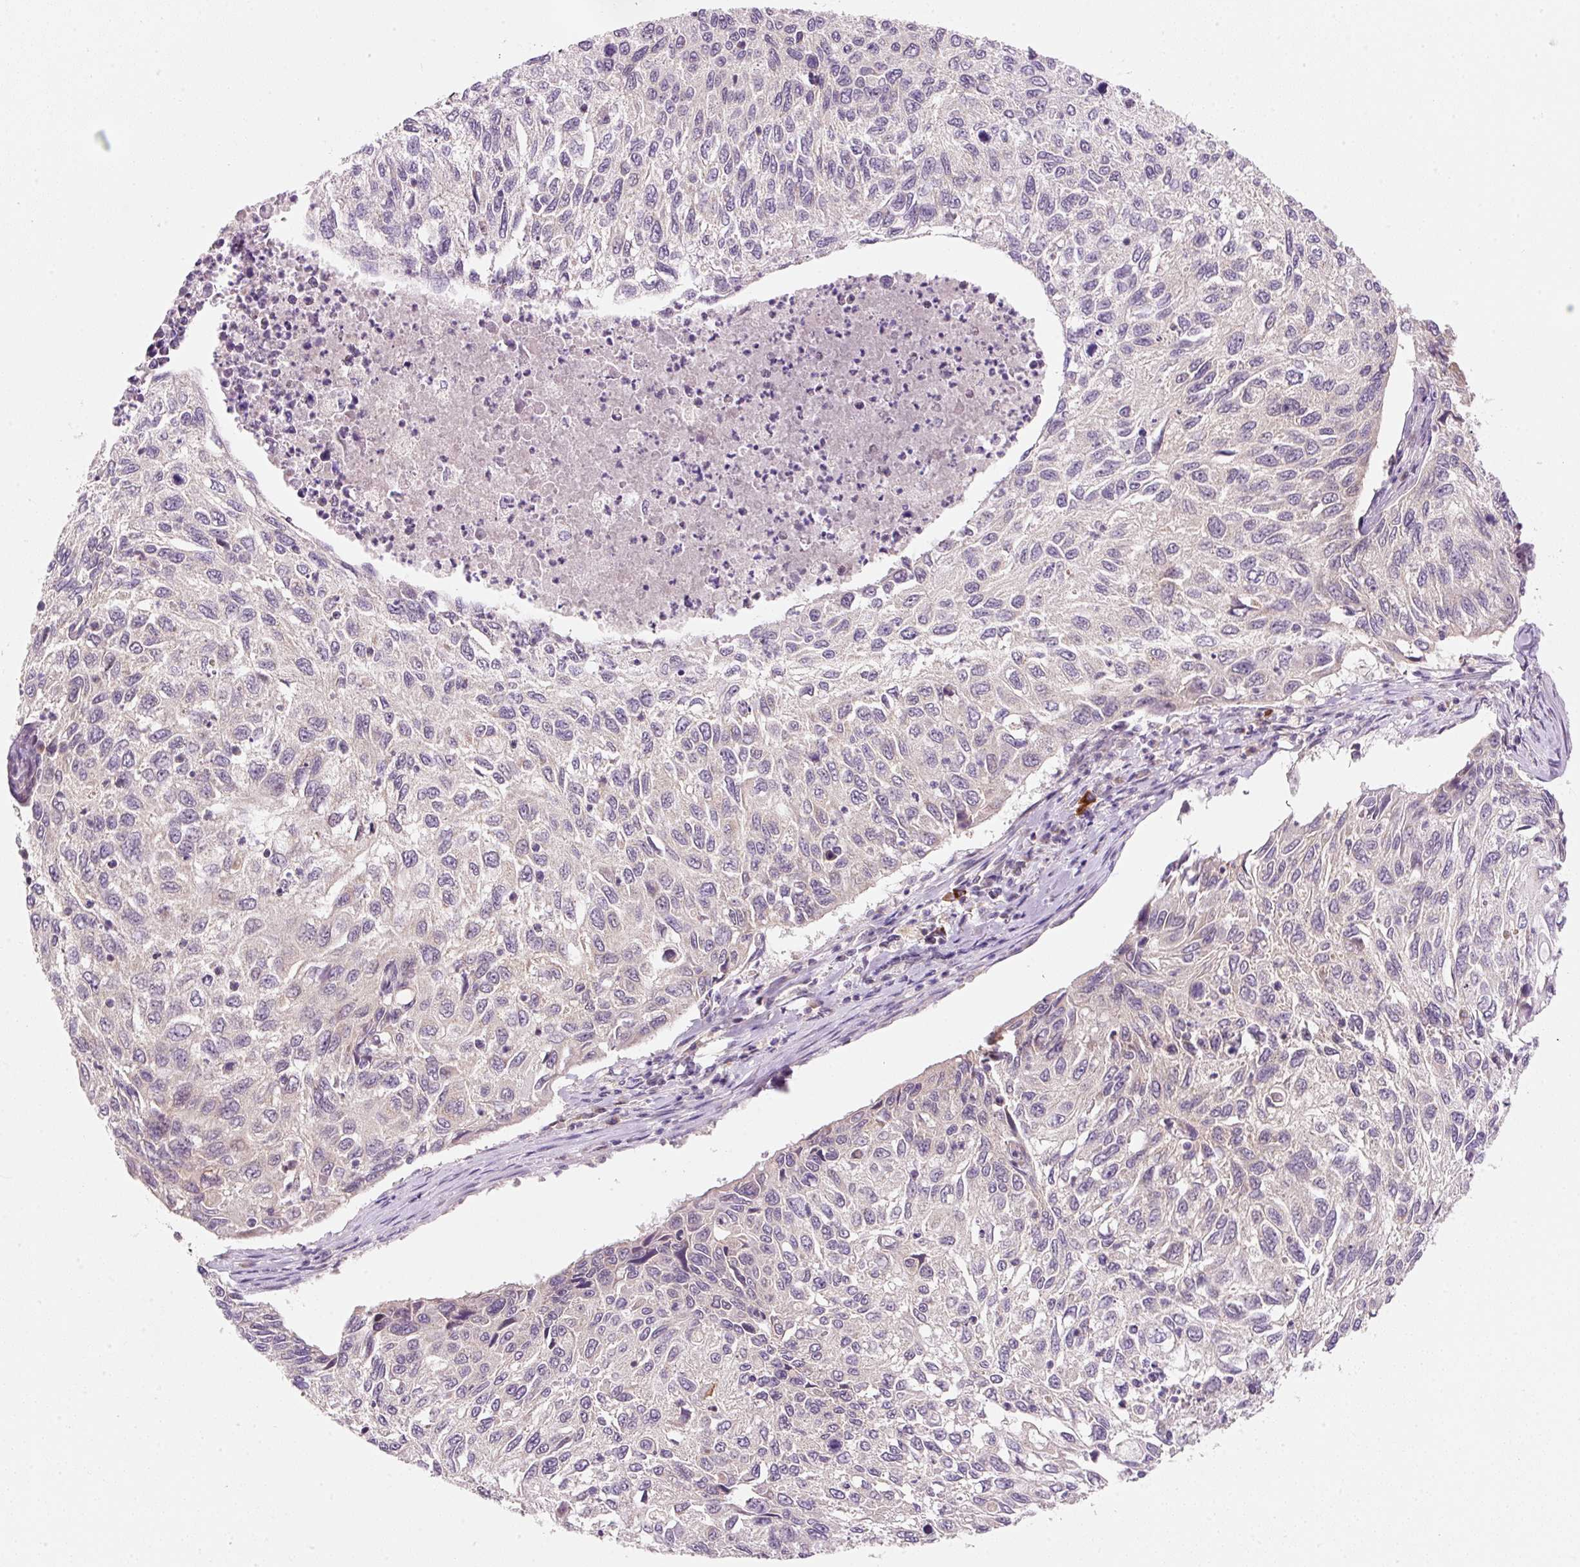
{"staining": {"intensity": "negative", "quantity": "none", "location": "none"}, "tissue": "cervical cancer", "cell_type": "Tumor cells", "image_type": "cancer", "snomed": [{"axis": "morphology", "description": "Squamous cell carcinoma, NOS"}, {"axis": "topography", "description": "Cervix"}], "caption": "High power microscopy photomicrograph of an immunohistochemistry photomicrograph of cervical cancer, revealing no significant positivity in tumor cells.", "gene": "FAM78B", "patient": {"sex": "female", "age": 70}}